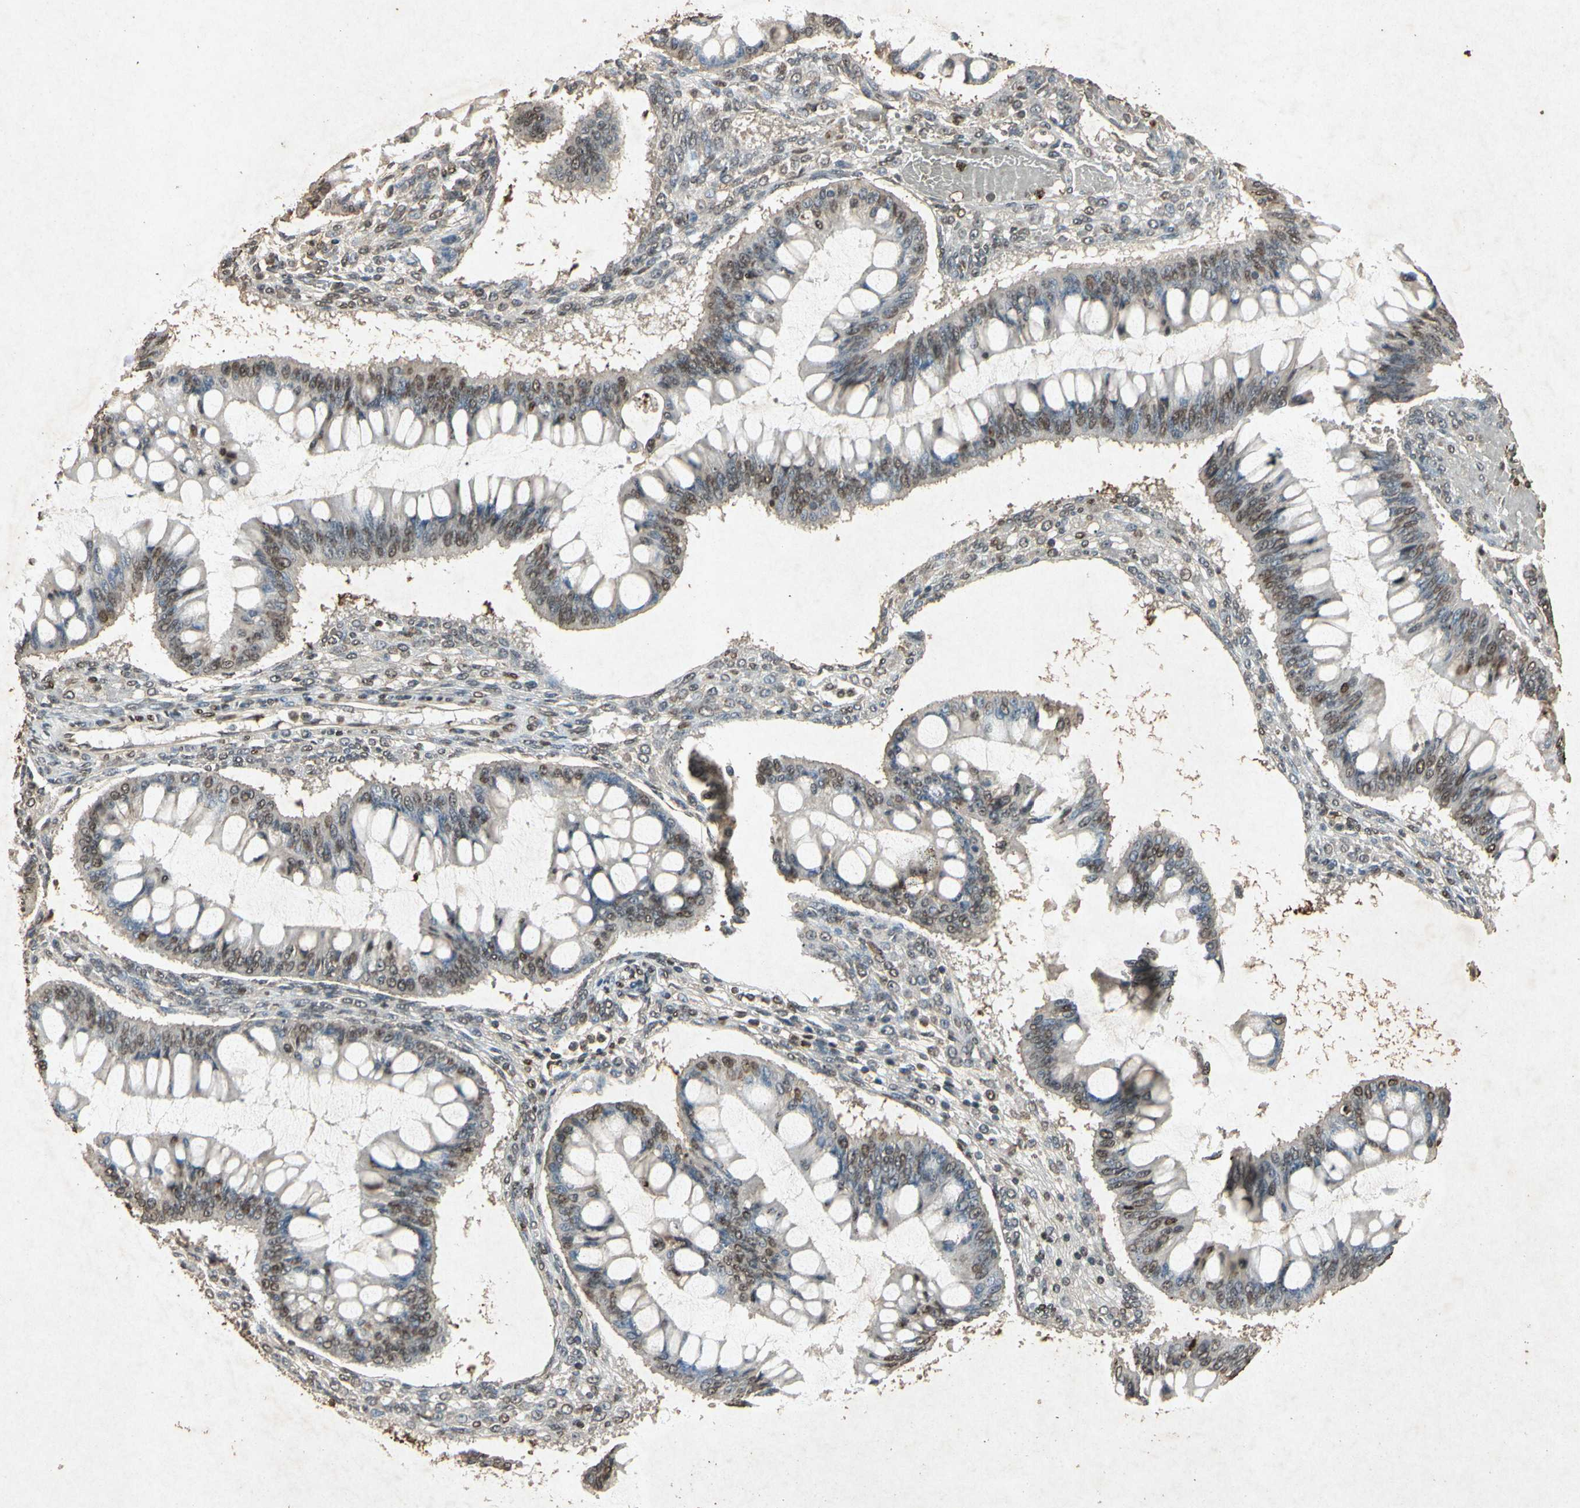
{"staining": {"intensity": "weak", "quantity": "25%-75%", "location": "cytoplasmic/membranous,nuclear"}, "tissue": "ovarian cancer", "cell_type": "Tumor cells", "image_type": "cancer", "snomed": [{"axis": "morphology", "description": "Cystadenocarcinoma, mucinous, NOS"}, {"axis": "topography", "description": "Ovary"}], "caption": "Immunohistochemical staining of human ovarian mucinous cystadenocarcinoma shows weak cytoplasmic/membranous and nuclear protein expression in approximately 25%-75% of tumor cells. Using DAB (brown) and hematoxylin (blue) stains, captured at high magnification using brightfield microscopy.", "gene": "MSRB1", "patient": {"sex": "female", "age": 73}}